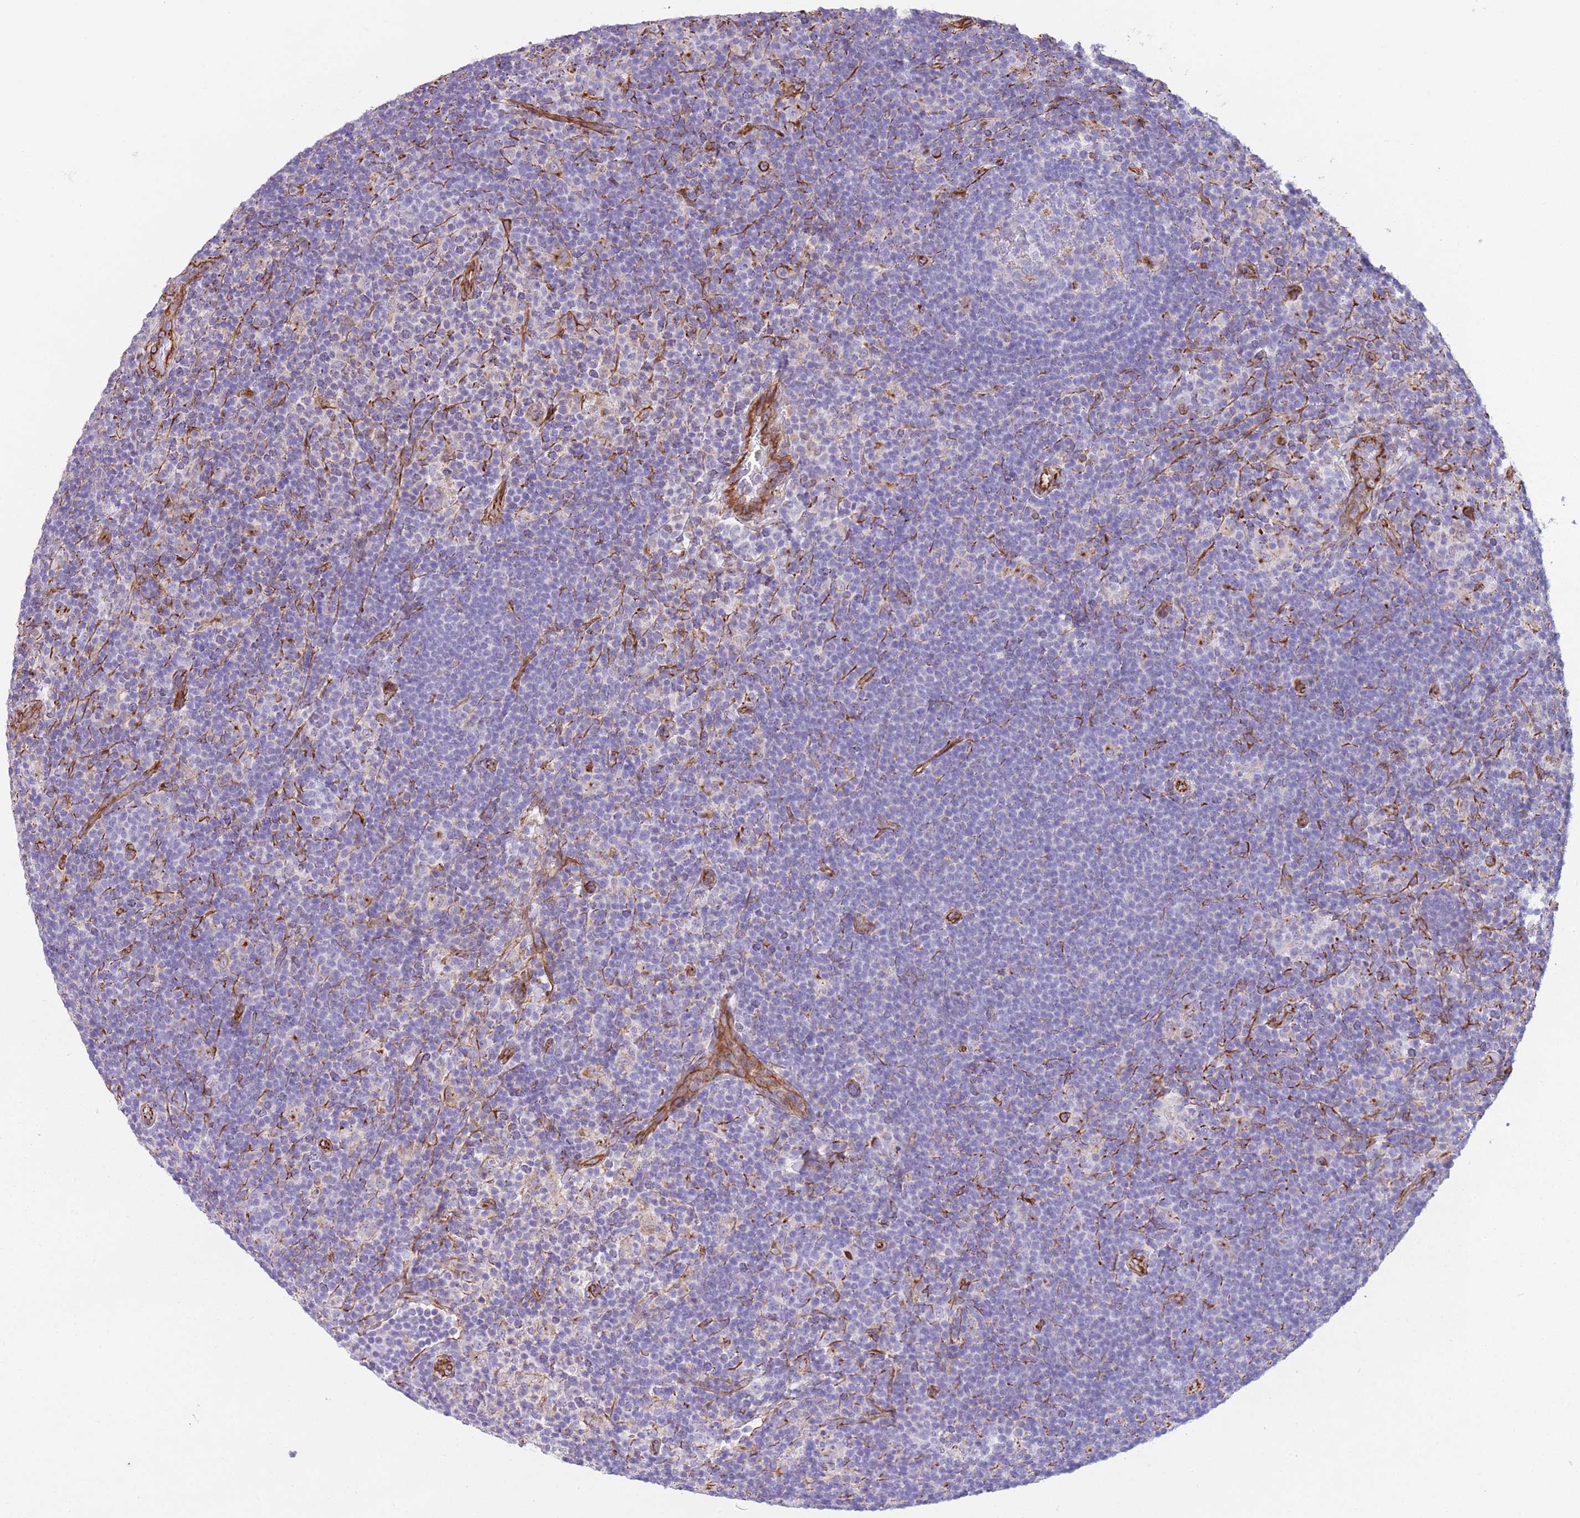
{"staining": {"intensity": "negative", "quantity": "none", "location": "none"}, "tissue": "lymphoma", "cell_type": "Tumor cells", "image_type": "cancer", "snomed": [{"axis": "morphology", "description": "Hodgkin's disease, NOS"}, {"axis": "topography", "description": "Lymph node"}], "caption": "Hodgkin's disease was stained to show a protein in brown. There is no significant staining in tumor cells.", "gene": "PTCD1", "patient": {"sex": "female", "age": 57}}